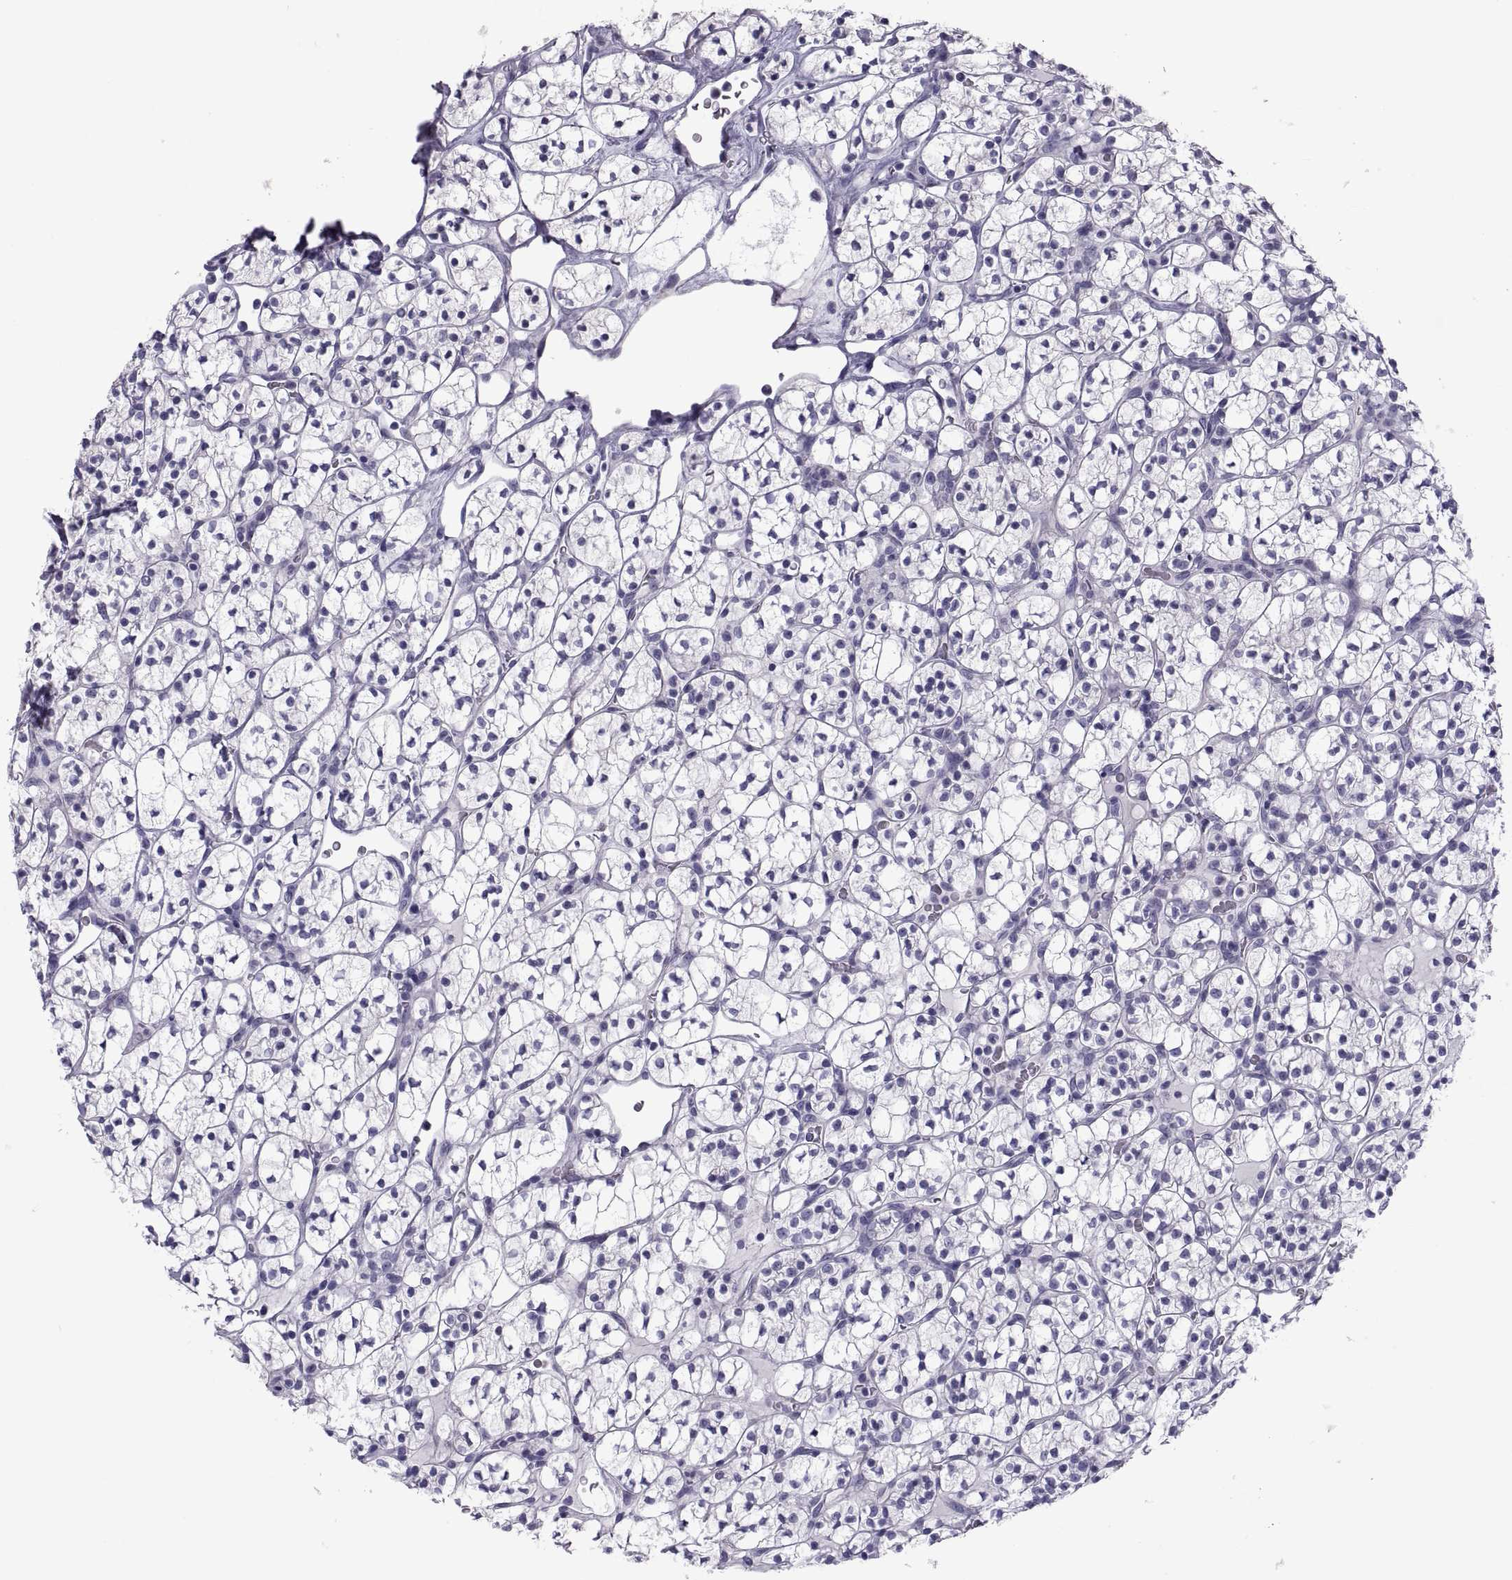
{"staining": {"intensity": "negative", "quantity": "none", "location": "none"}, "tissue": "renal cancer", "cell_type": "Tumor cells", "image_type": "cancer", "snomed": [{"axis": "morphology", "description": "Adenocarcinoma, NOS"}, {"axis": "topography", "description": "Kidney"}], "caption": "The micrograph exhibits no staining of tumor cells in adenocarcinoma (renal).", "gene": "MAGEB1", "patient": {"sex": "female", "age": 89}}